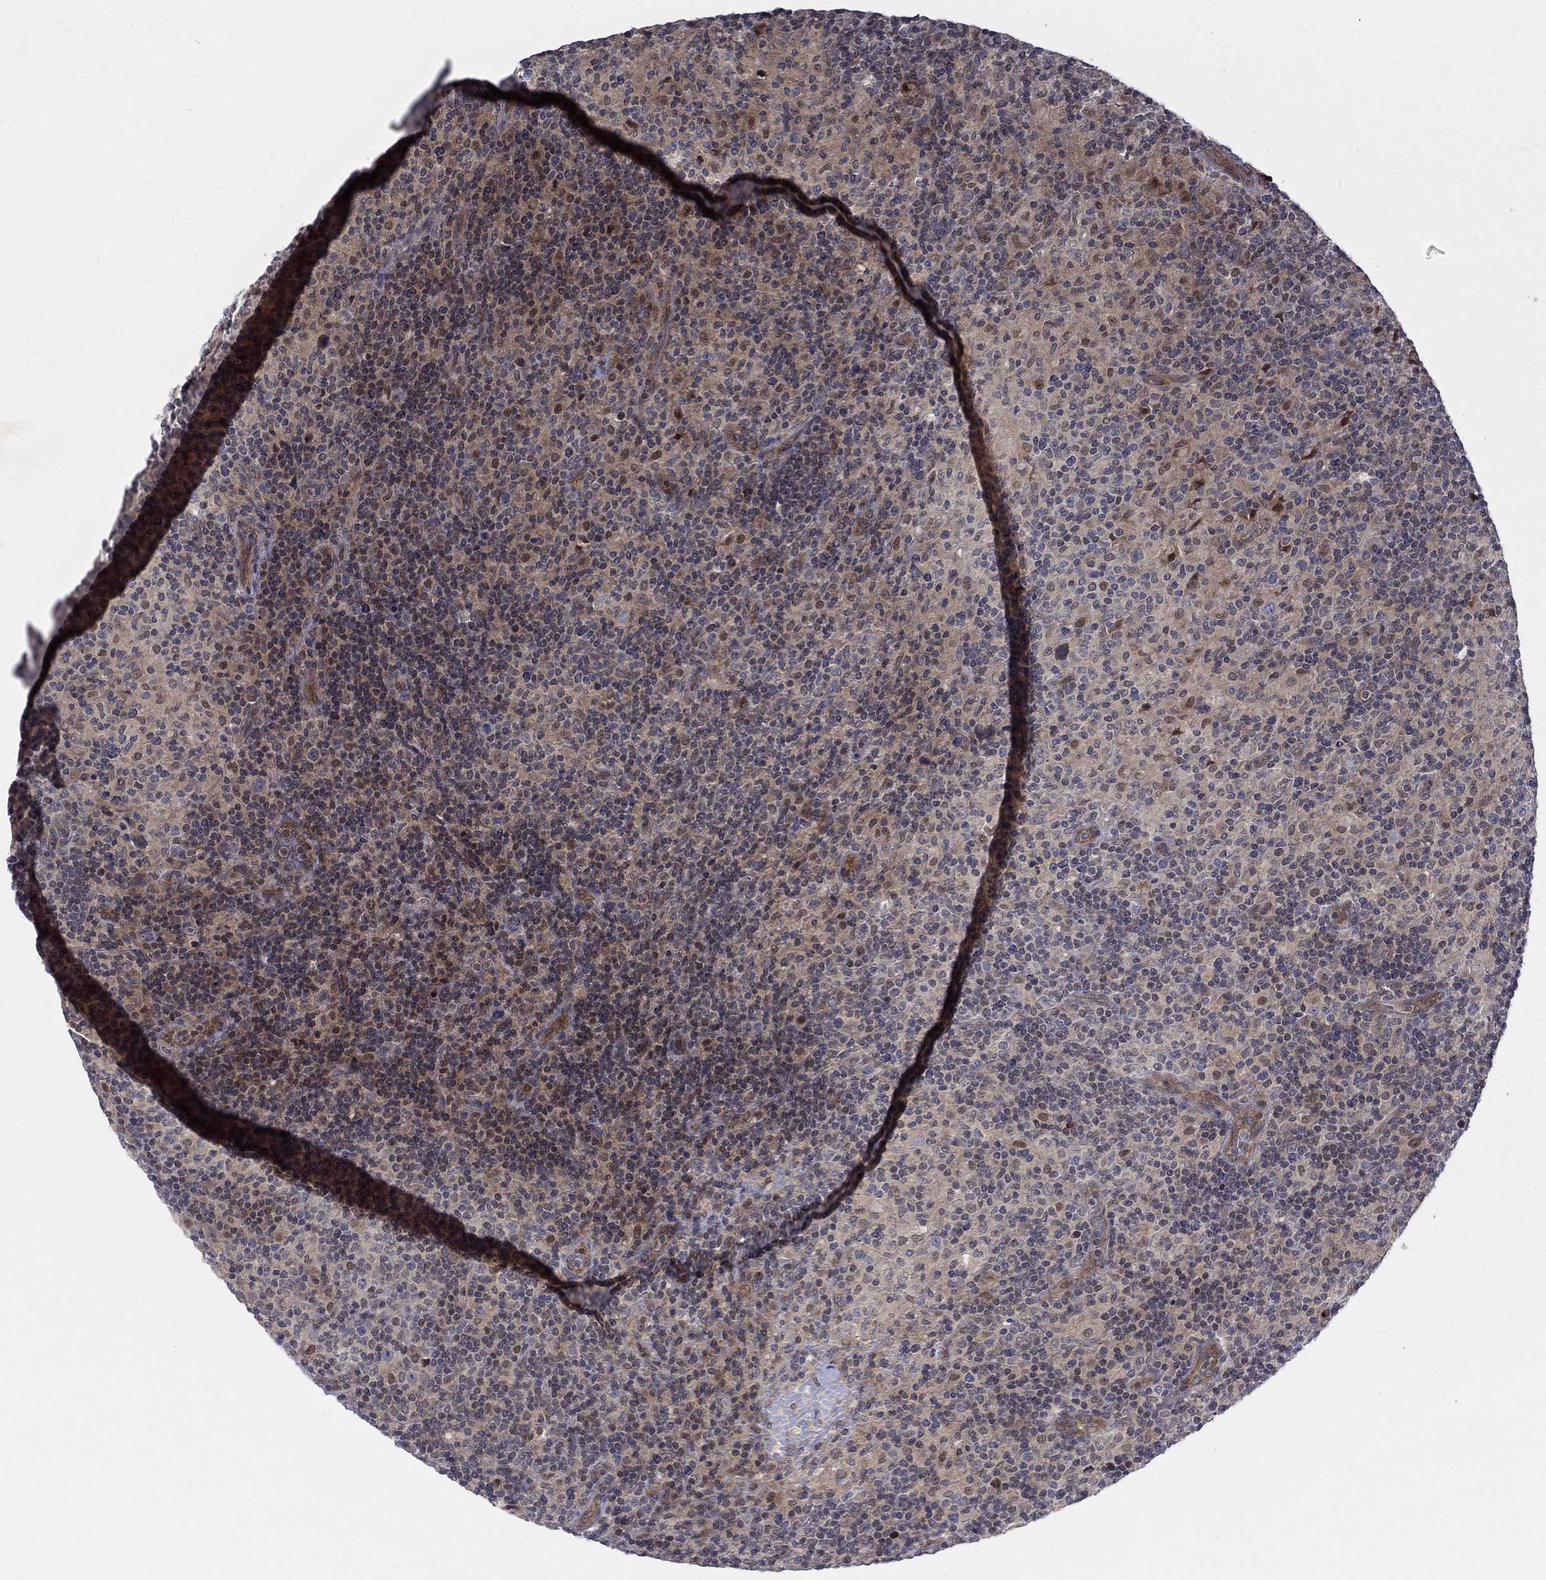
{"staining": {"intensity": "negative", "quantity": "none", "location": "none"}, "tissue": "lymphoma", "cell_type": "Tumor cells", "image_type": "cancer", "snomed": [{"axis": "morphology", "description": "Hodgkin's disease, NOS"}, {"axis": "topography", "description": "Lymph node"}], "caption": "Tumor cells show no significant protein expression in lymphoma.", "gene": "WDR19", "patient": {"sex": "male", "age": 70}}